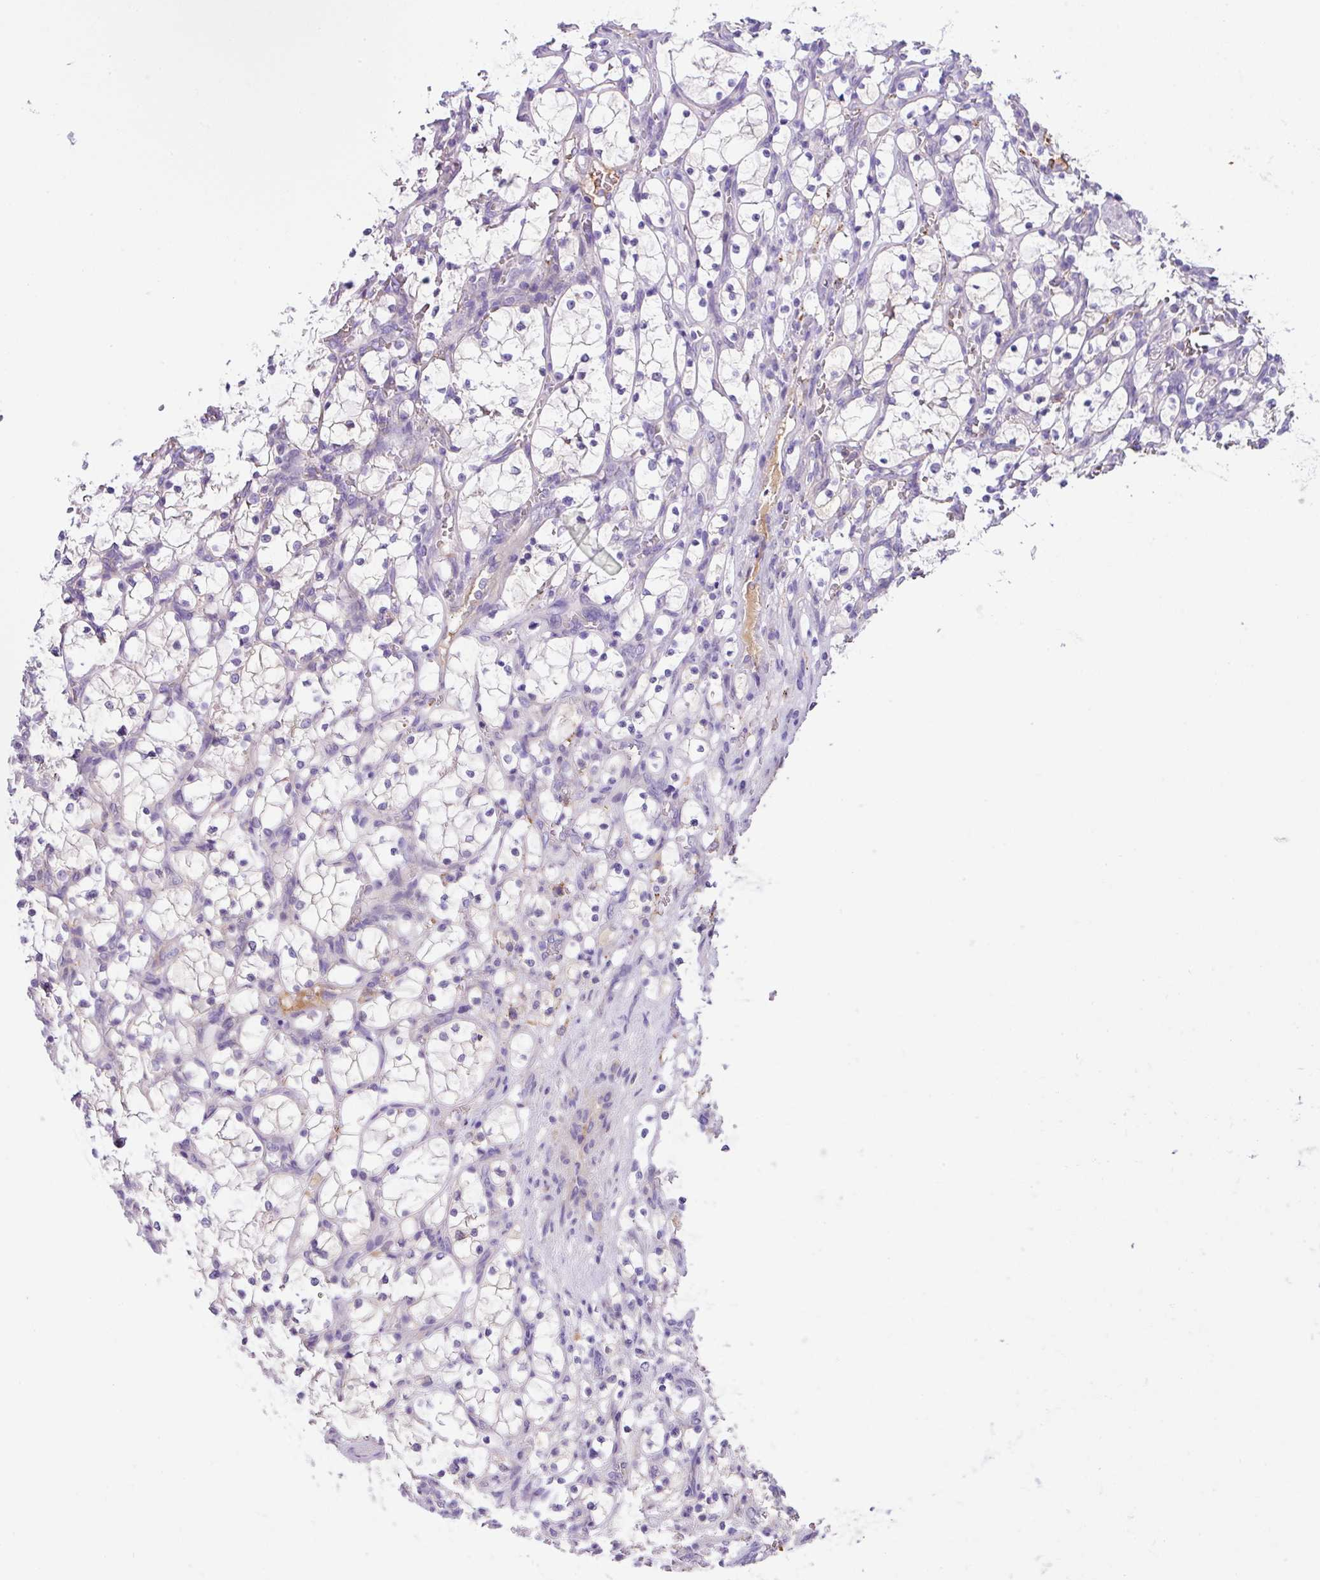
{"staining": {"intensity": "negative", "quantity": "none", "location": "none"}, "tissue": "renal cancer", "cell_type": "Tumor cells", "image_type": "cancer", "snomed": [{"axis": "morphology", "description": "Adenocarcinoma, NOS"}, {"axis": "topography", "description": "Kidney"}], "caption": "Renal cancer was stained to show a protein in brown. There is no significant expression in tumor cells.", "gene": "DNAL1", "patient": {"sex": "female", "age": 69}}